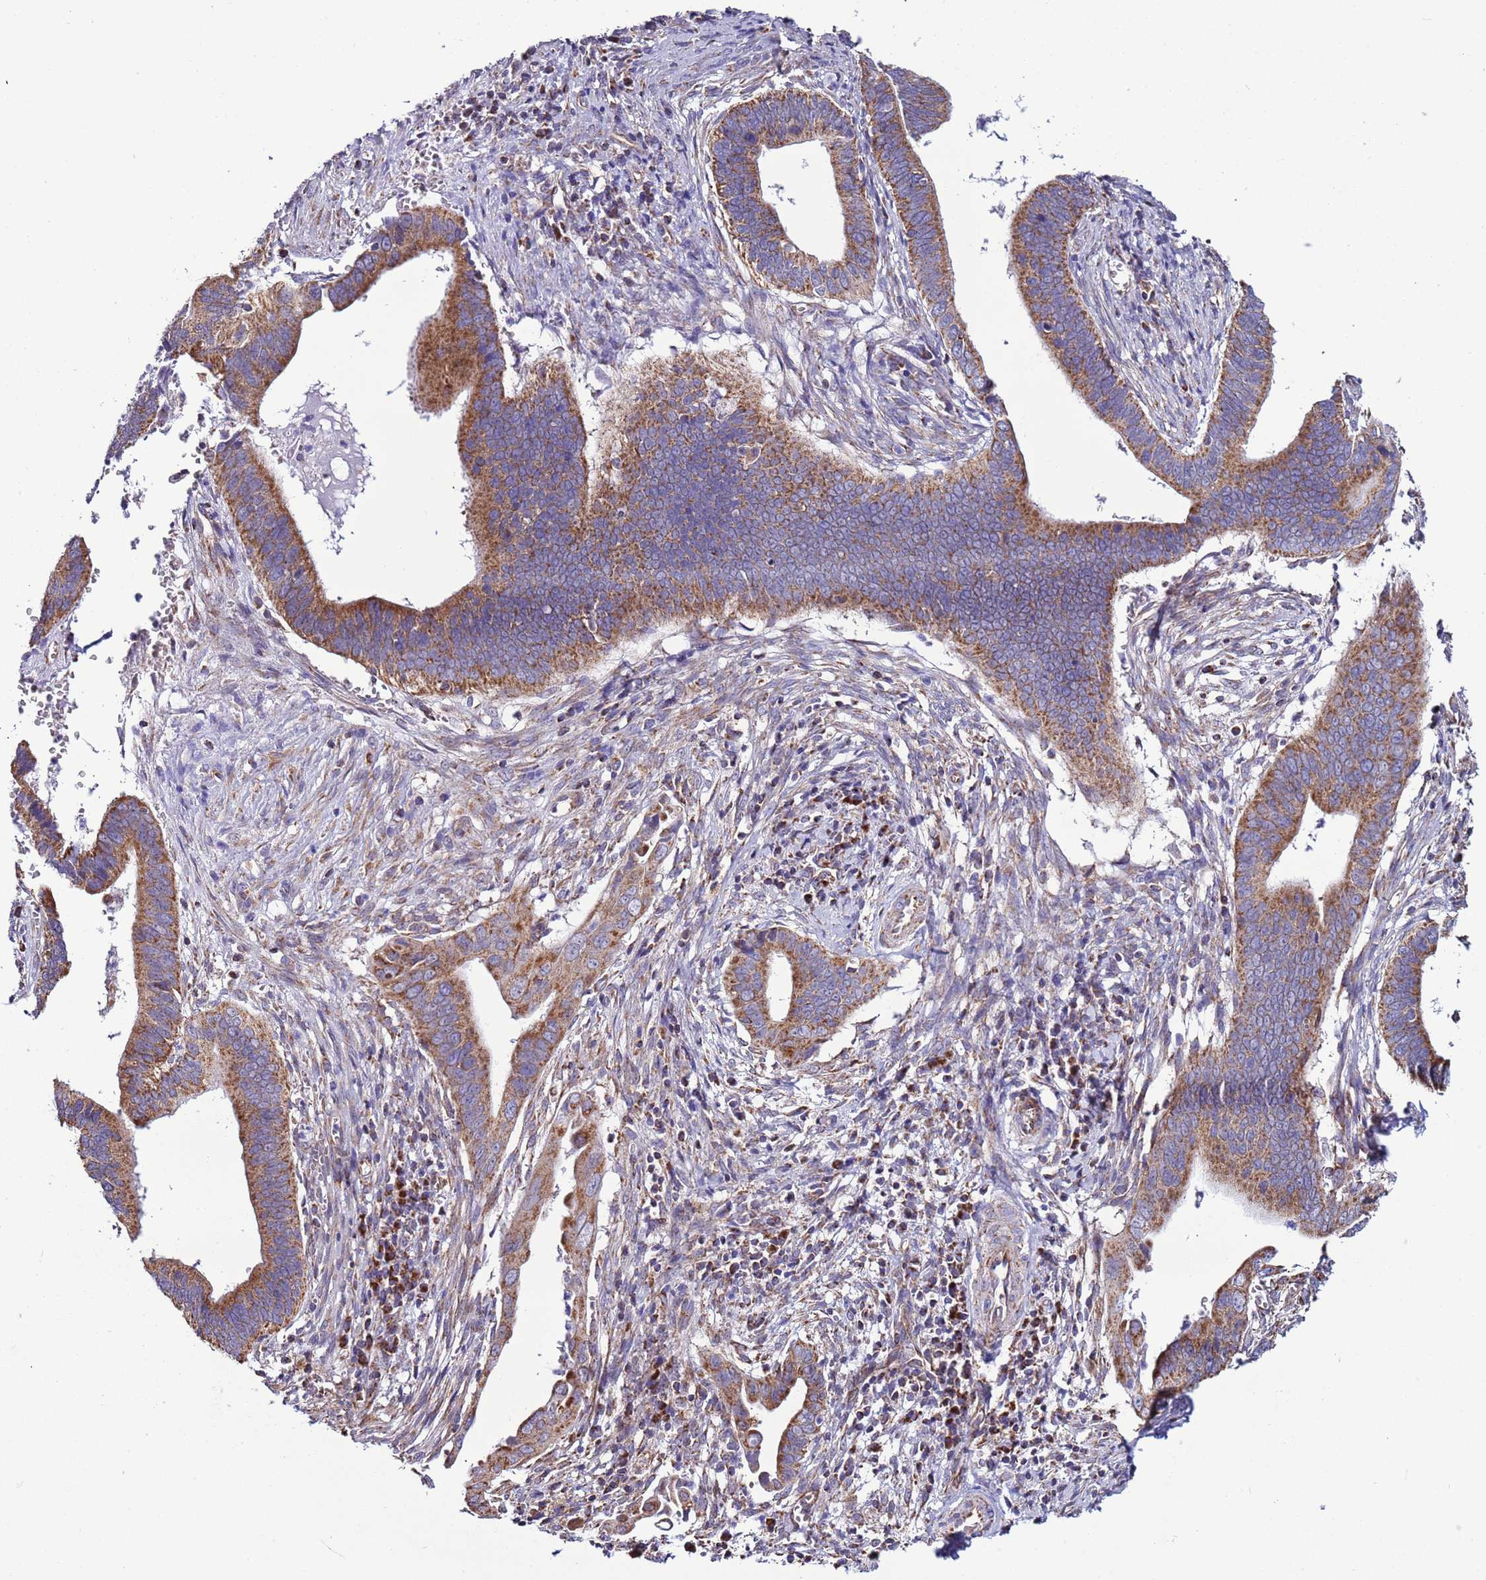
{"staining": {"intensity": "moderate", "quantity": ">75%", "location": "cytoplasmic/membranous"}, "tissue": "cervical cancer", "cell_type": "Tumor cells", "image_type": "cancer", "snomed": [{"axis": "morphology", "description": "Adenocarcinoma, NOS"}, {"axis": "topography", "description": "Cervix"}], "caption": "Cervical adenocarcinoma was stained to show a protein in brown. There is medium levels of moderate cytoplasmic/membranous positivity in about >75% of tumor cells.", "gene": "AHI1", "patient": {"sex": "female", "age": 42}}